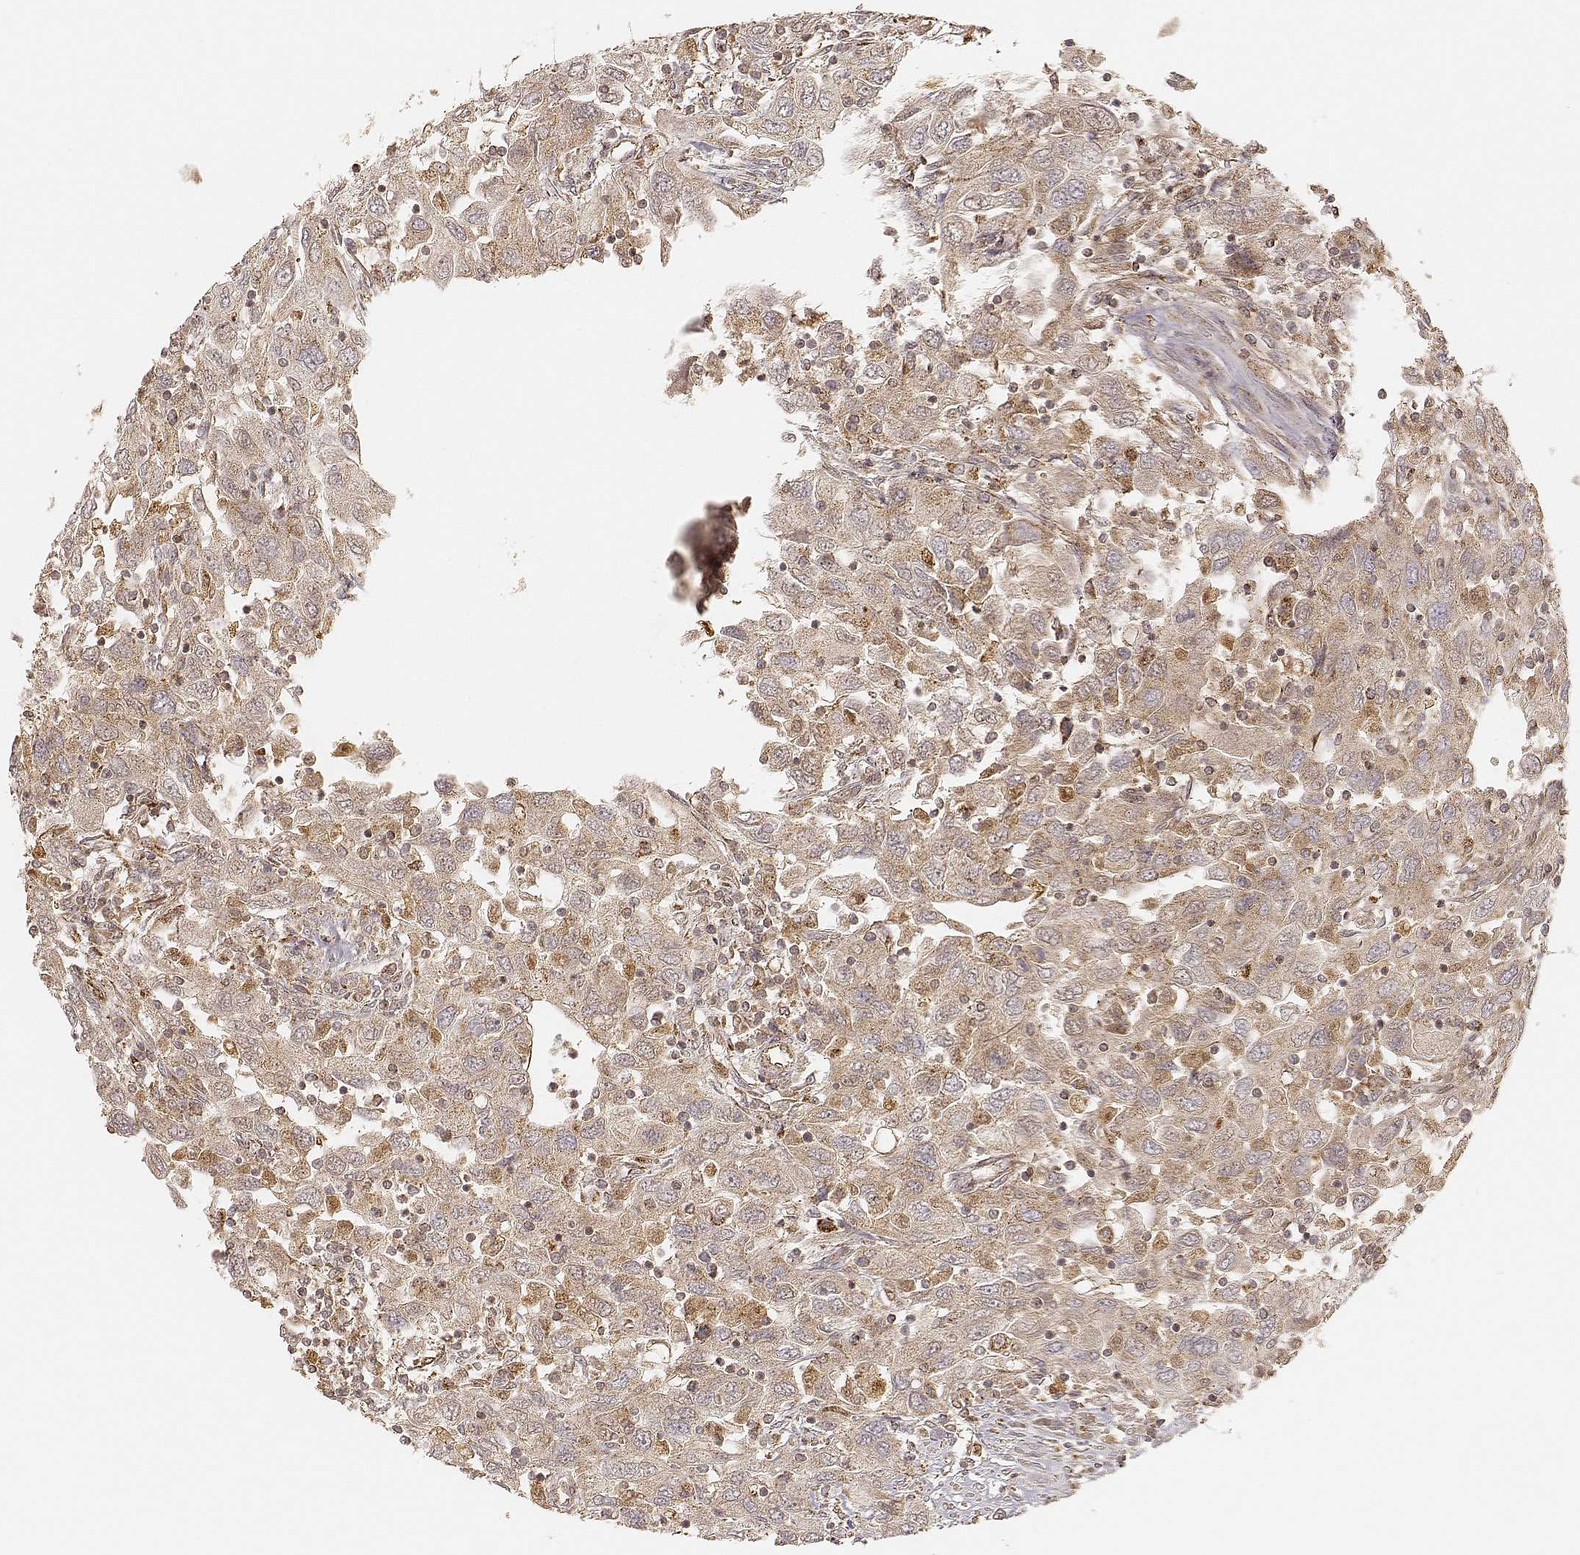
{"staining": {"intensity": "moderate", "quantity": ">75%", "location": "cytoplasmic/membranous"}, "tissue": "urothelial cancer", "cell_type": "Tumor cells", "image_type": "cancer", "snomed": [{"axis": "morphology", "description": "Urothelial carcinoma, High grade"}, {"axis": "topography", "description": "Urinary bladder"}], "caption": "Immunohistochemistry (DAB (3,3'-diaminobenzidine)) staining of human high-grade urothelial carcinoma shows moderate cytoplasmic/membranous protein staining in about >75% of tumor cells. Using DAB (3,3'-diaminobenzidine) (brown) and hematoxylin (blue) stains, captured at high magnification using brightfield microscopy.", "gene": "CS", "patient": {"sex": "male", "age": 76}}